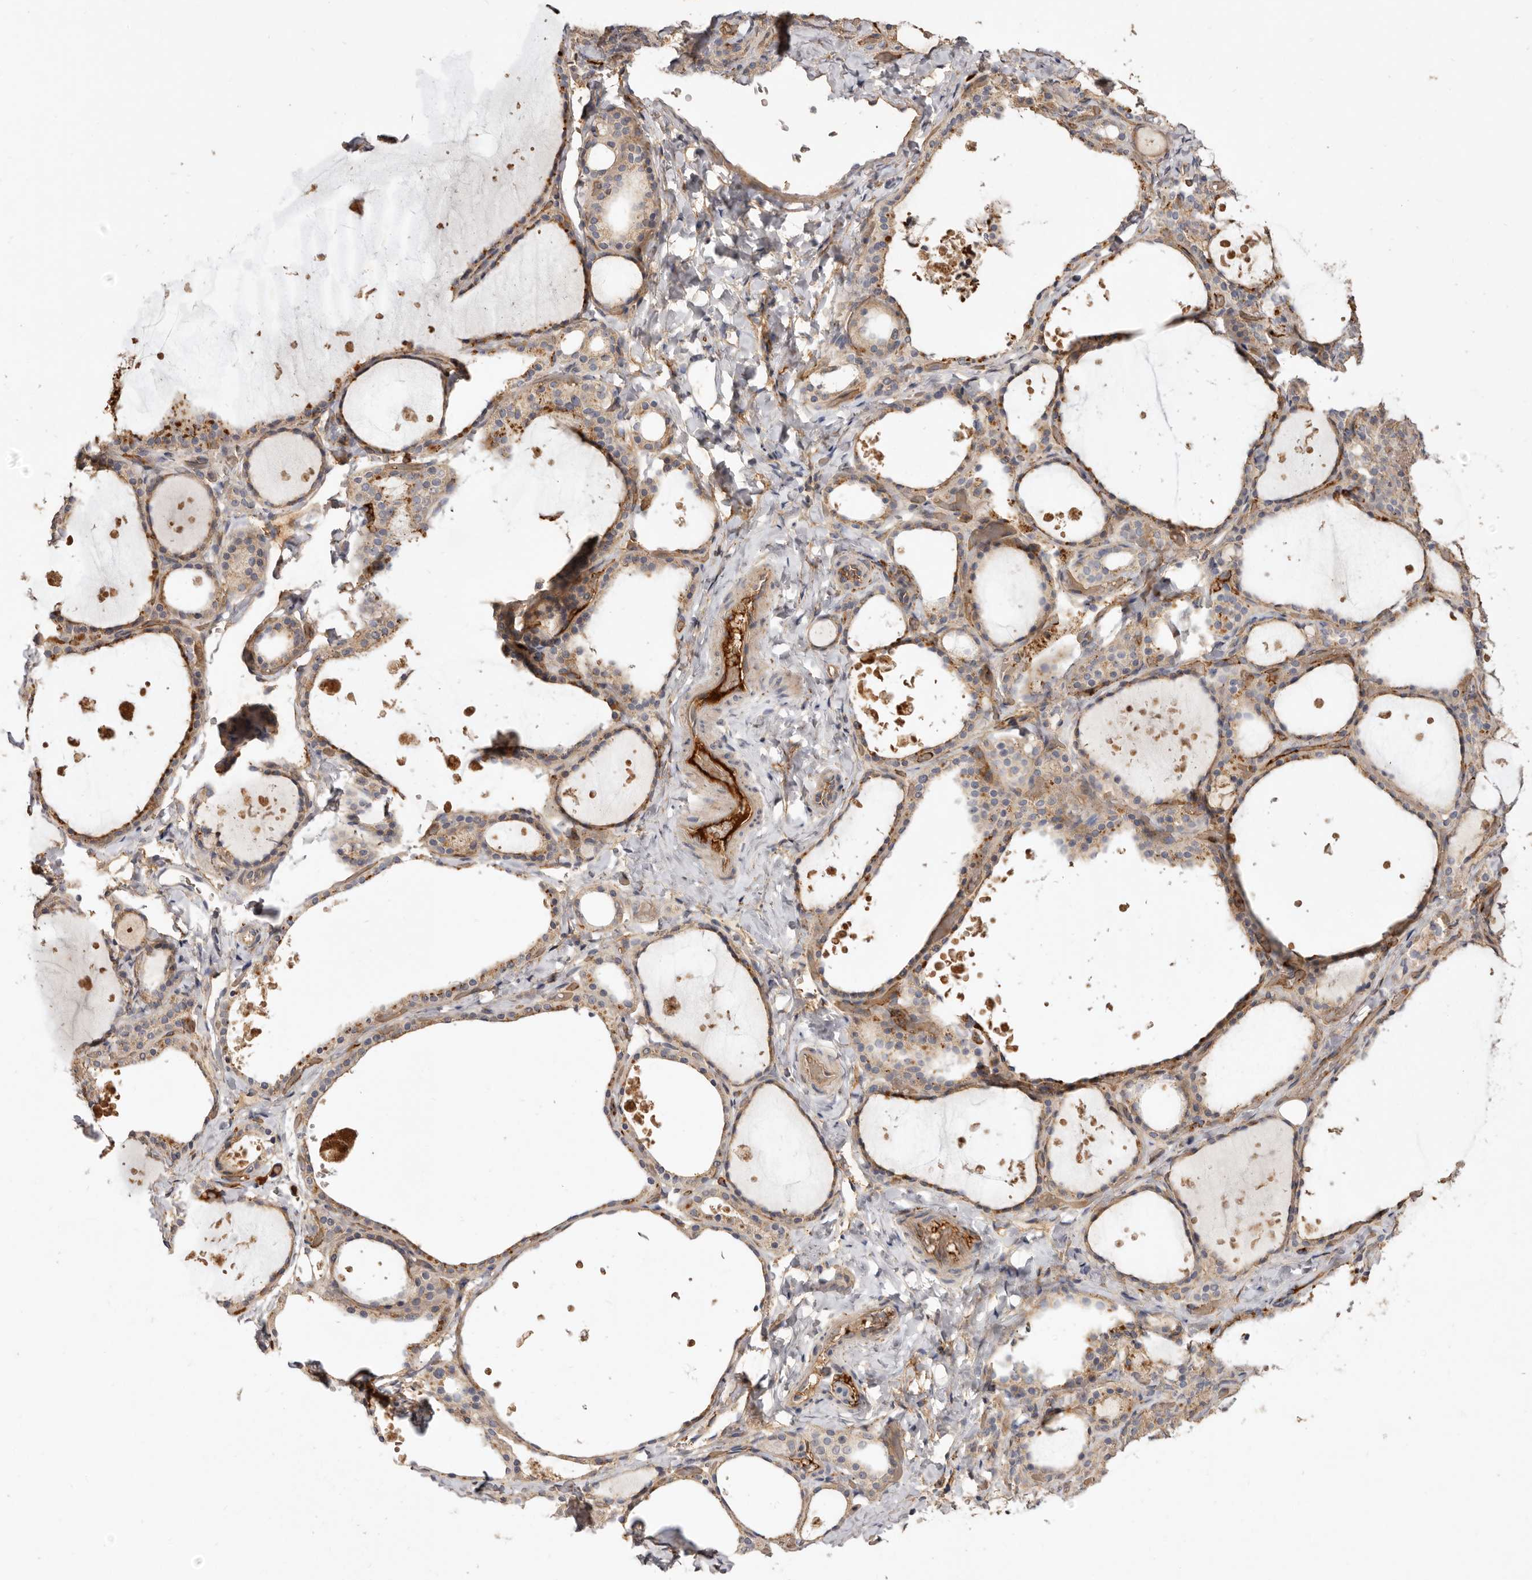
{"staining": {"intensity": "weak", "quantity": ">75%", "location": "cytoplasmic/membranous"}, "tissue": "thyroid gland", "cell_type": "Glandular cells", "image_type": "normal", "snomed": [{"axis": "morphology", "description": "Normal tissue, NOS"}, {"axis": "topography", "description": "Thyroid gland"}], "caption": "Protein expression analysis of normal thyroid gland reveals weak cytoplasmic/membranous positivity in approximately >75% of glandular cells.", "gene": "ADAMTS9", "patient": {"sex": "female", "age": 44}}